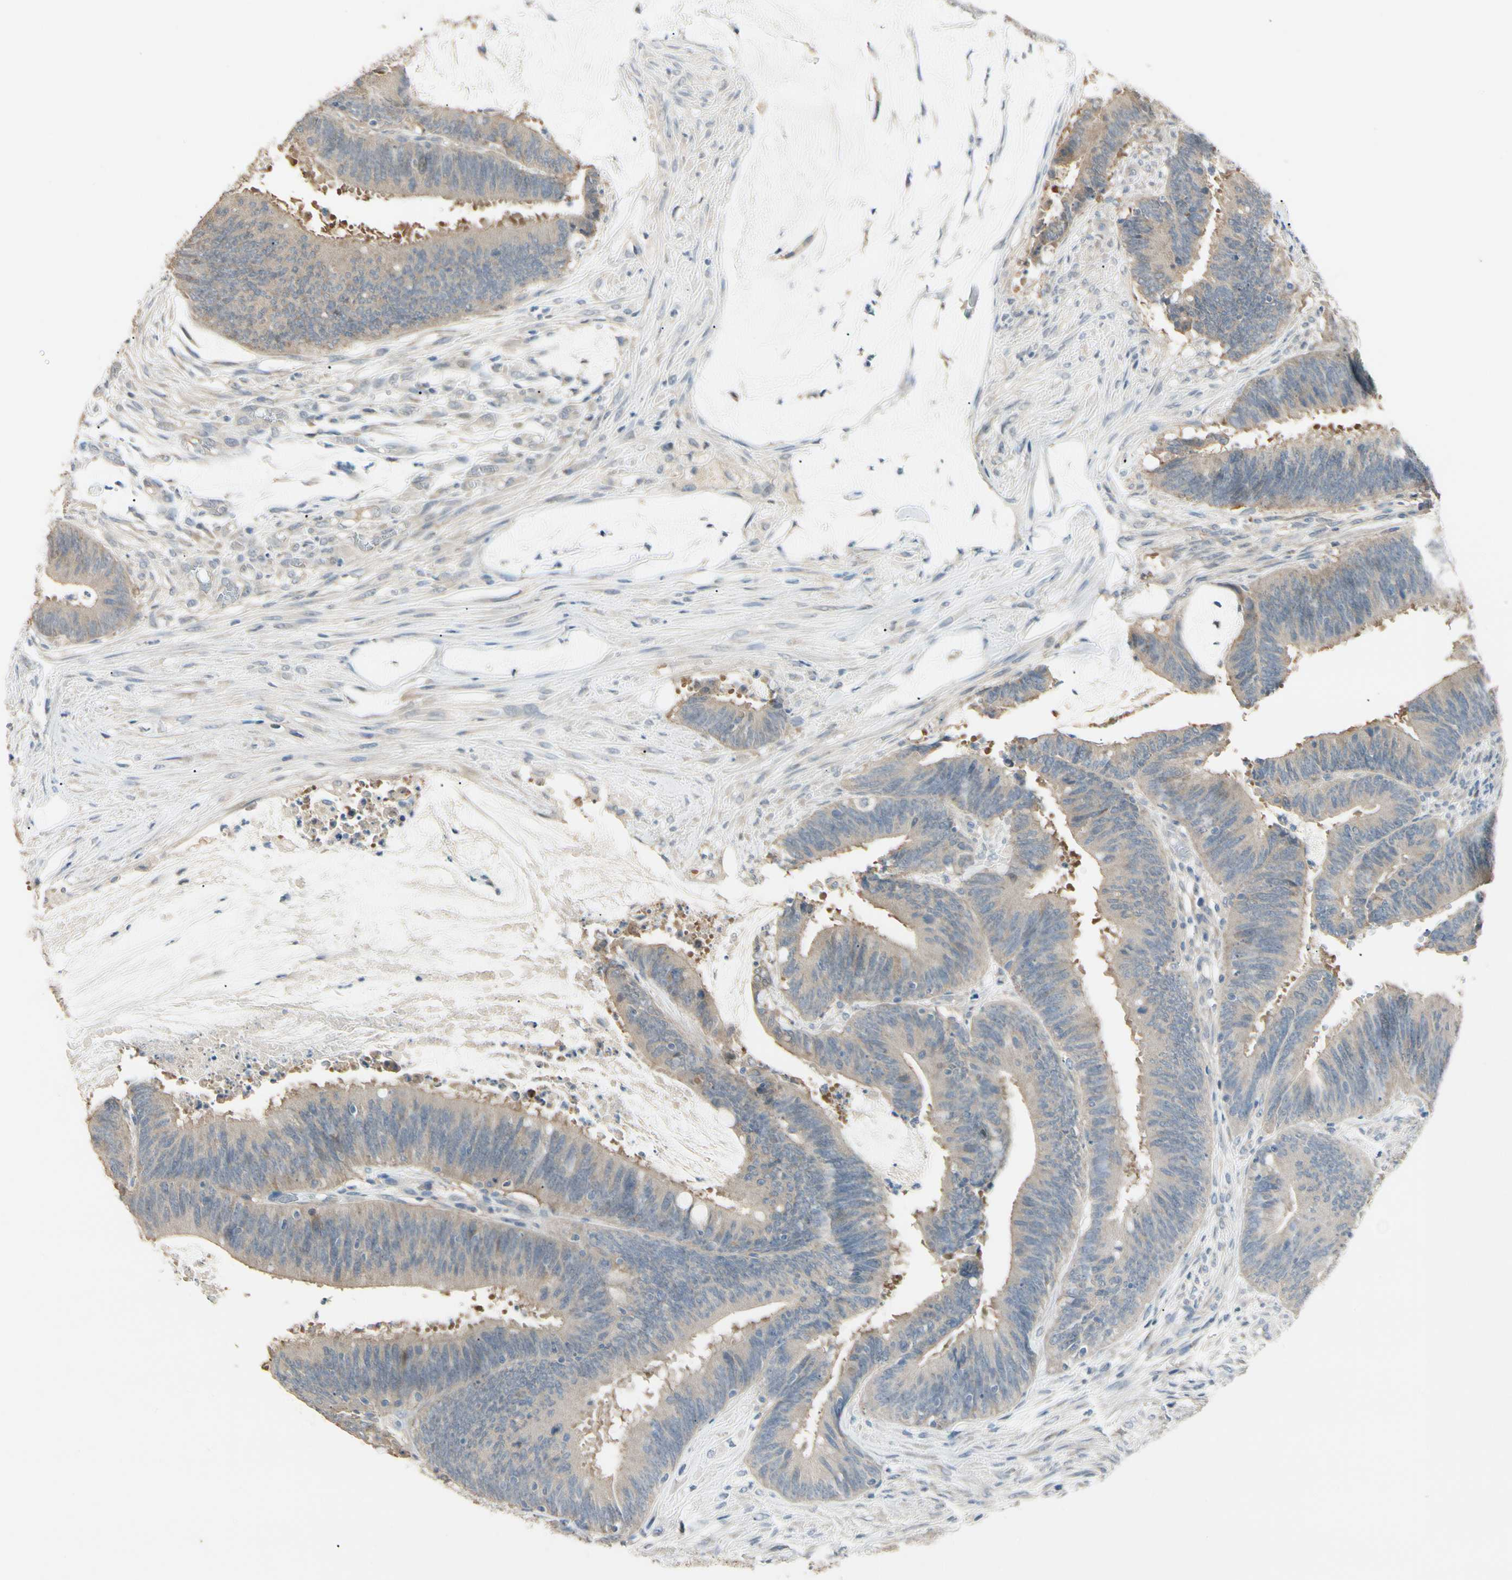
{"staining": {"intensity": "weak", "quantity": ">75%", "location": "cytoplasmic/membranous"}, "tissue": "colorectal cancer", "cell_type": "Tumor cells", "image_type": "cancer", "snomed": [{"axis": "morphology", "description": "Adenocarcinoma, NOS"}, {"axis": "topography", "description": "Rectum"}], "caption": "DAB (3,3'-diaminobenzidine) immunohistochemical staining of human adenocarcinoma (colorectal) shows weak cytoplasmic/membranous protein staining in approximately >75% of tumor cells.", "gene": "GNE", "patient": {"sex": "female", "age": 66}}